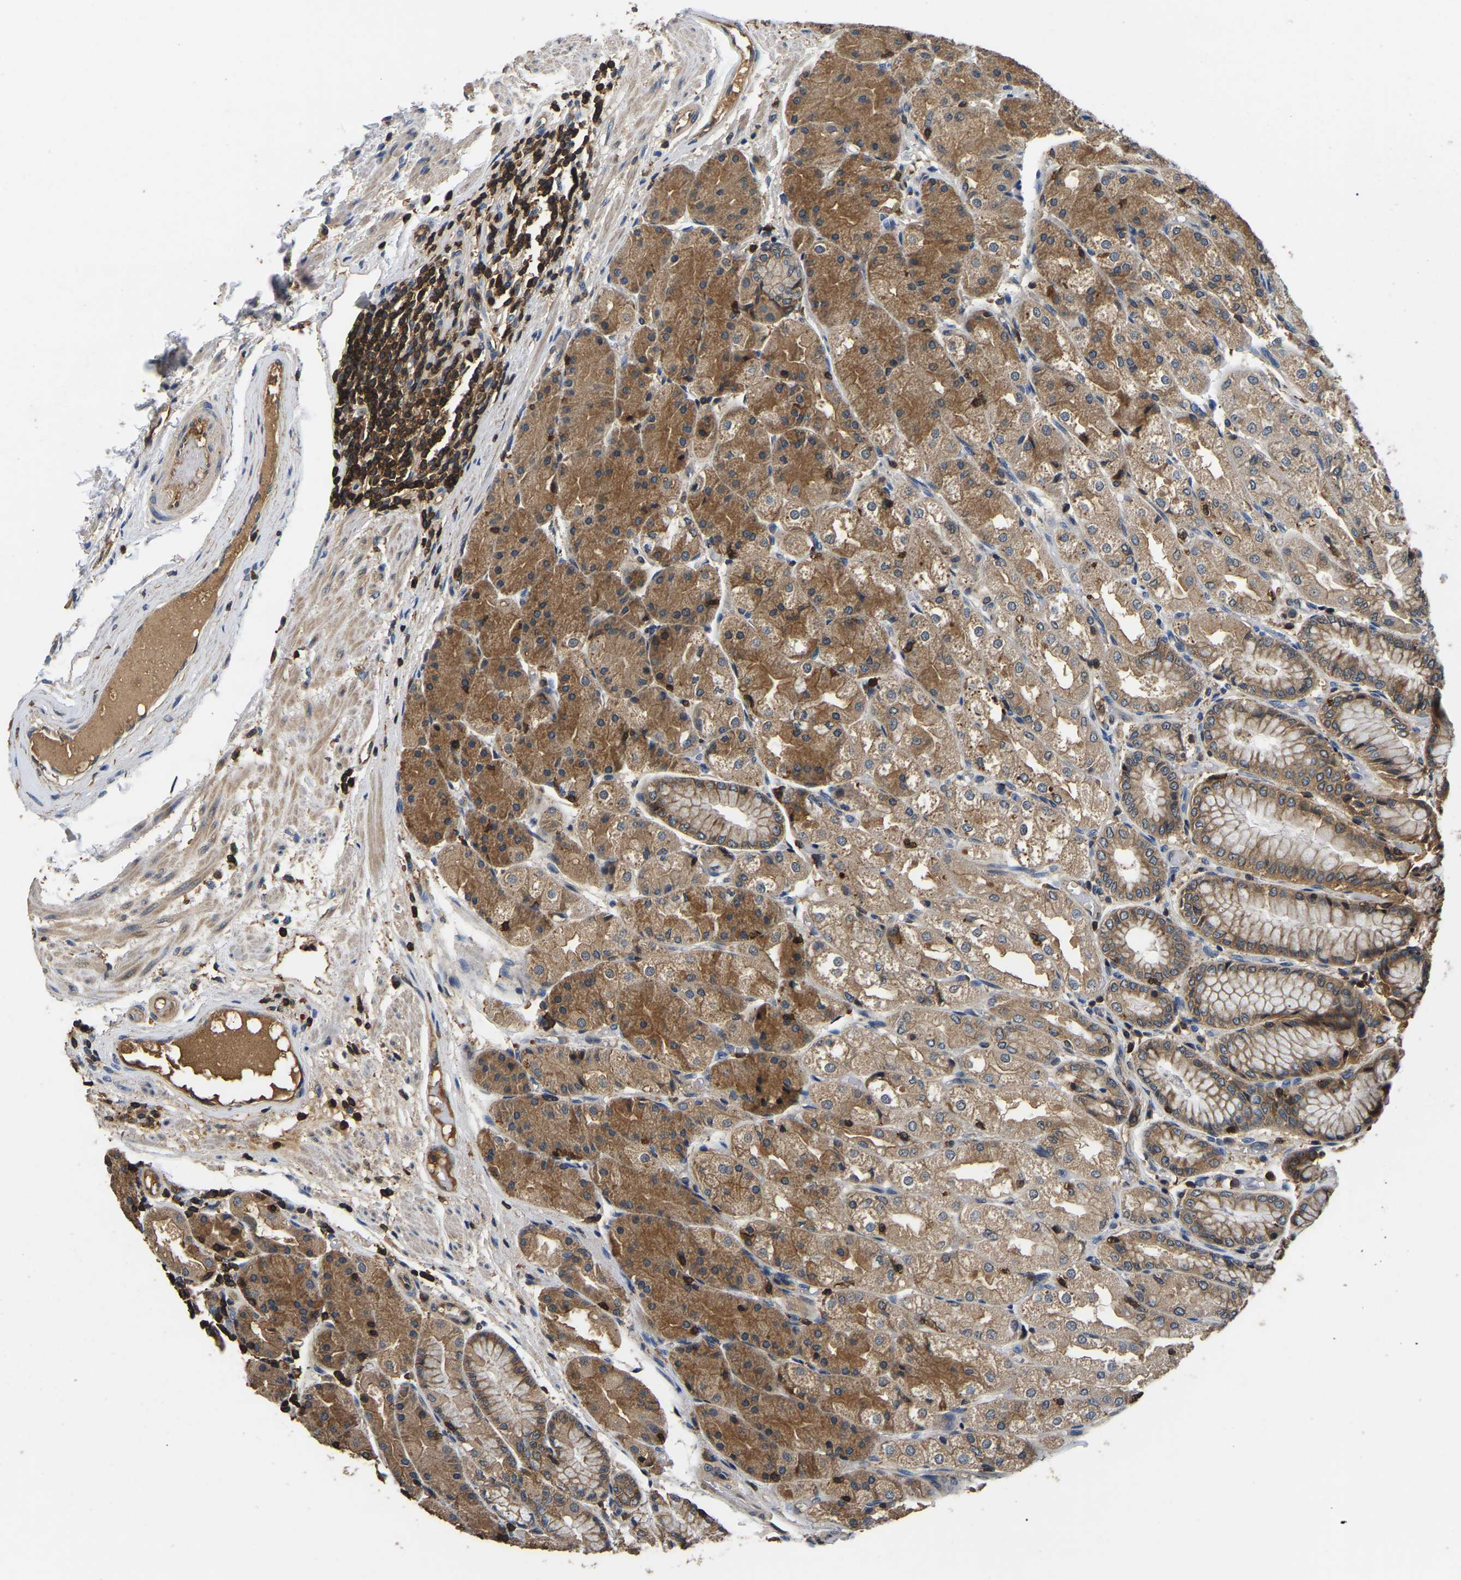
{"staining": {"intensity": "moderate", "quantity": ">75%", "location": "cytoplasmic/membranous"}, "tissue": "stomach", "cell_type": "Glandular cells", "image_type": "normal", "snomed": [{"axis": "morphology", "description": "Normal tissue, NOS"}, {"axis": "topography", "description": "Stomach, upper"}], "caption": "IHC of benign human stomach reveals medium levels of moderate cytoplasmic/membranous staining in about >75% of glandular cells. (brown staining indicates protein expression, while blue staining denotes nuclei).", "gene": "SMPD2", "patient": {"sex": "male", "age": 72}}